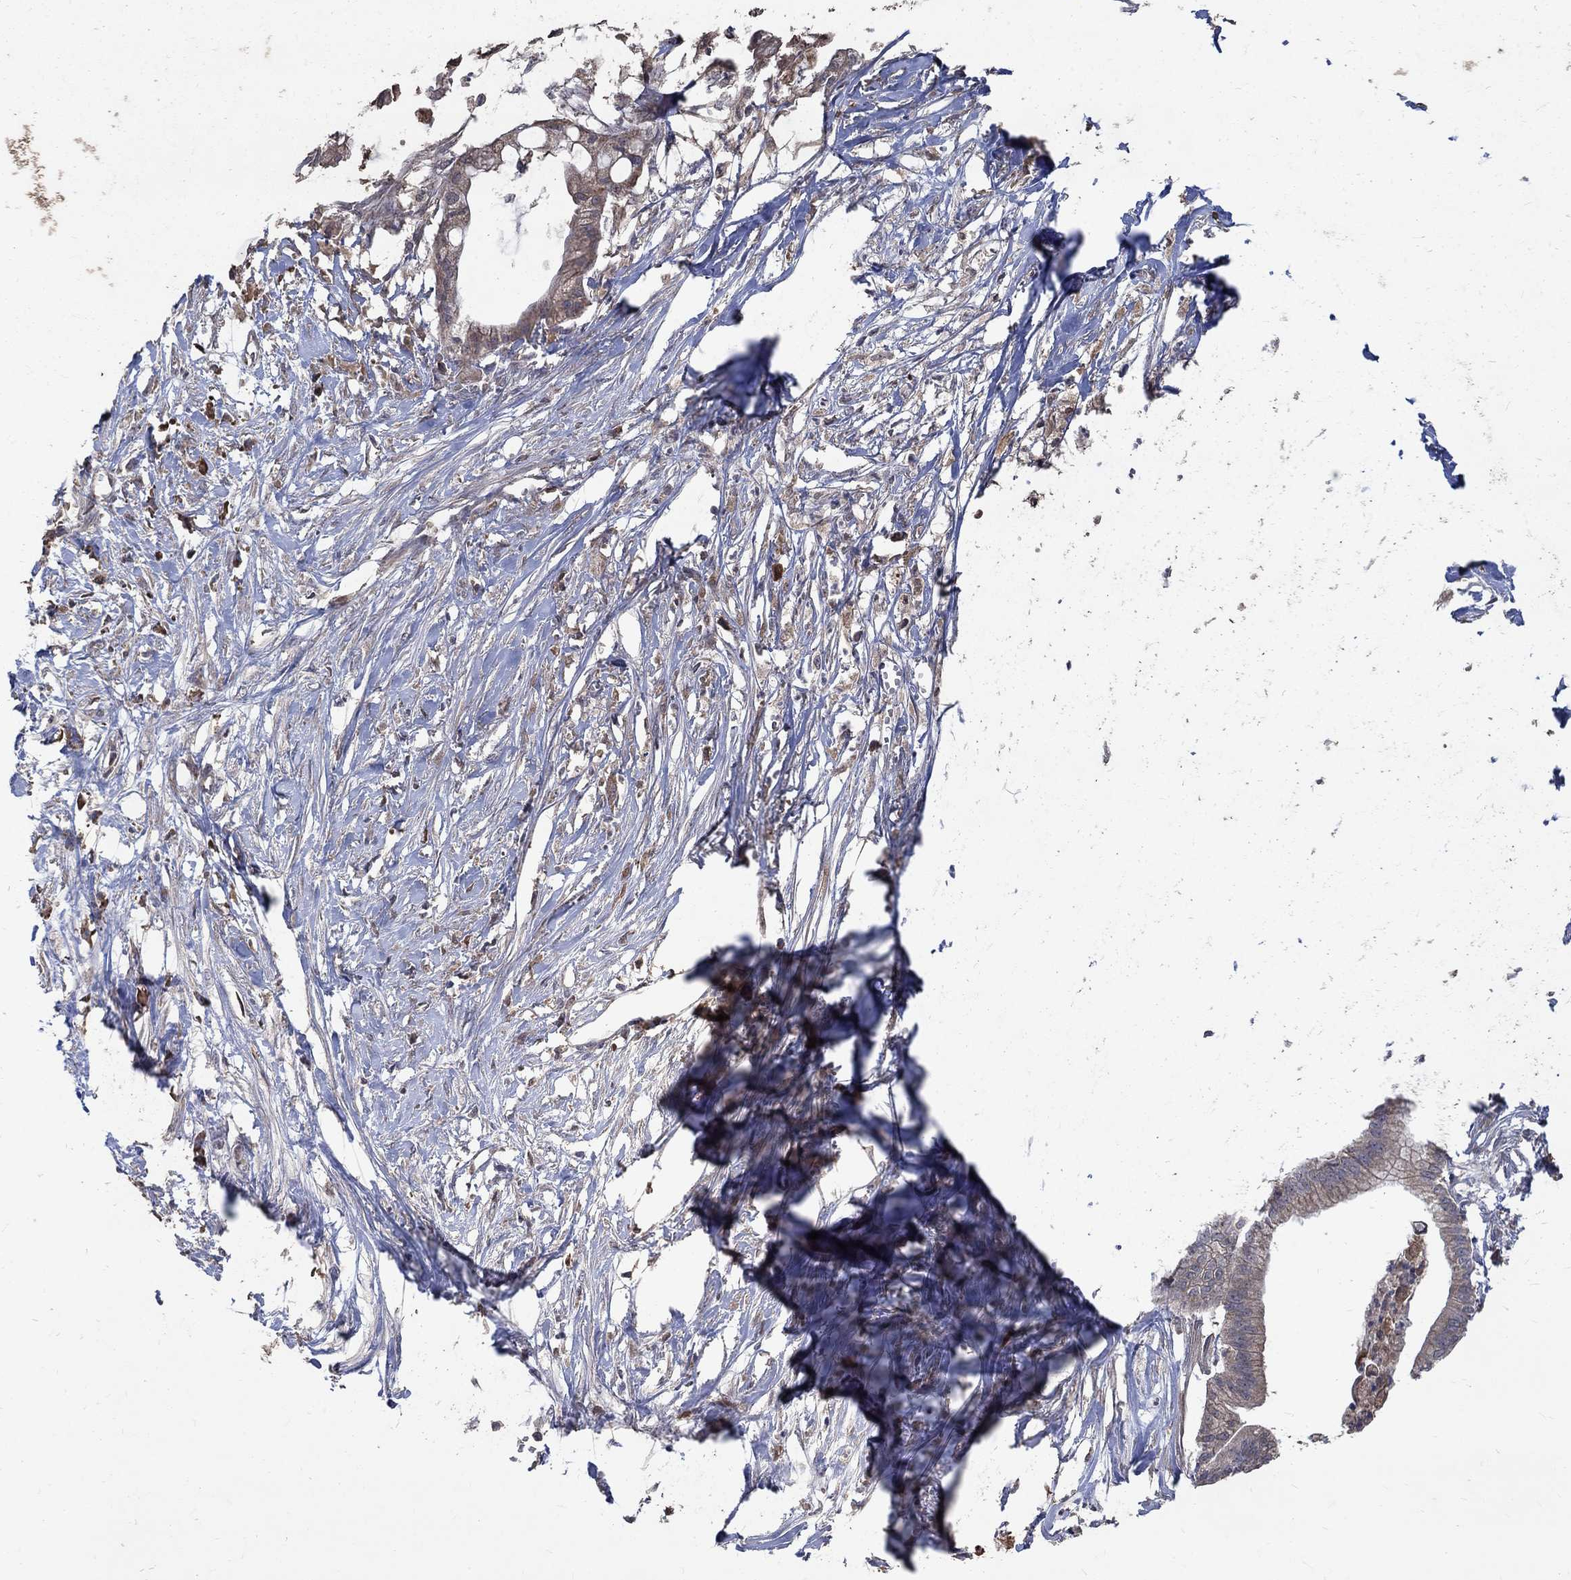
{"staining": {"intensity": "weak", "quantity": "25%-75%", "location": "cytoplasmic/membranous"}, "tissue": "pancreatic cancer", "cell_type": "Tumor cells", "image_type": "cancer", "snomed": [{"axis": "morphology", "description": "Normal tissue, NOS"}, {"axis": "morphology", "description": "Adenocarcinoma, NOS"}, {"axis": "topography", "description": "Pancreas"}], "caption": "A micrograph of human pancreatic cancer stained for a protein demonstrates weak cytoplasmic/membranous brown staining in tumor cells. The staining is performed using DAB (3,3'-diaminobenzidine) brown chromogen to label protein expression. The nuclei are counter-stained blue using hematoxylin.", "gene": "C17orf75", "patient": {"sex": "female", "age": 58}}